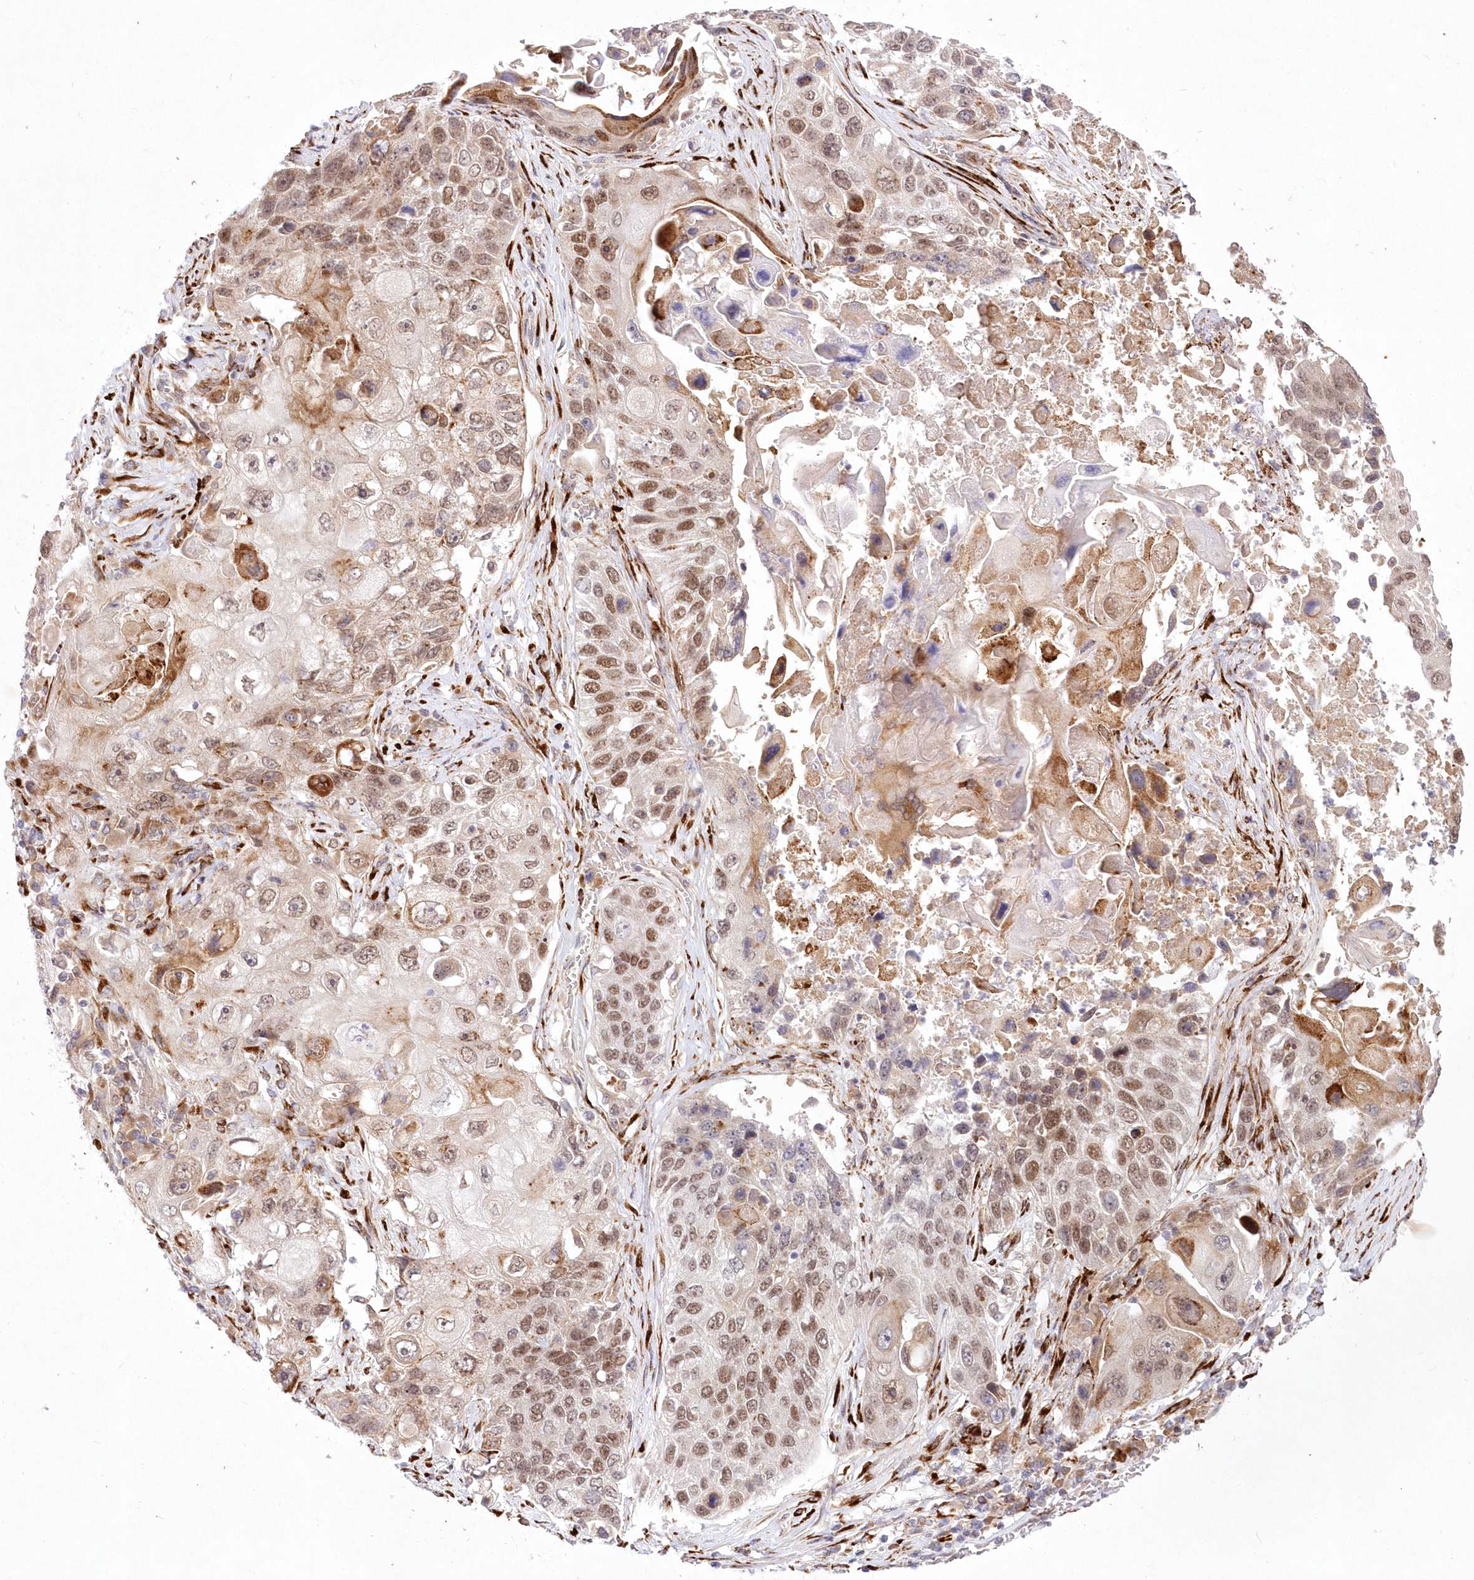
{"staining": {"intensity": "moderate", "quantity": ">75%", "location": "nuclear"}, "tissue": "lung cancer", "cell_type": "Tumor cells", "image_type": "cancer", "snomed": [{"axis": "morphology", "description": "Squamous cell carcinoma, NOS"}, {"axis": "topography", "description": "Lung"}], "caption": "Moderate nuclear protein positivity is identified in about >75% of tumor cells in squamous cell carcinoma (lung).", "gene": "LDB1", "patient": {"sex": "male", "age": 61}}